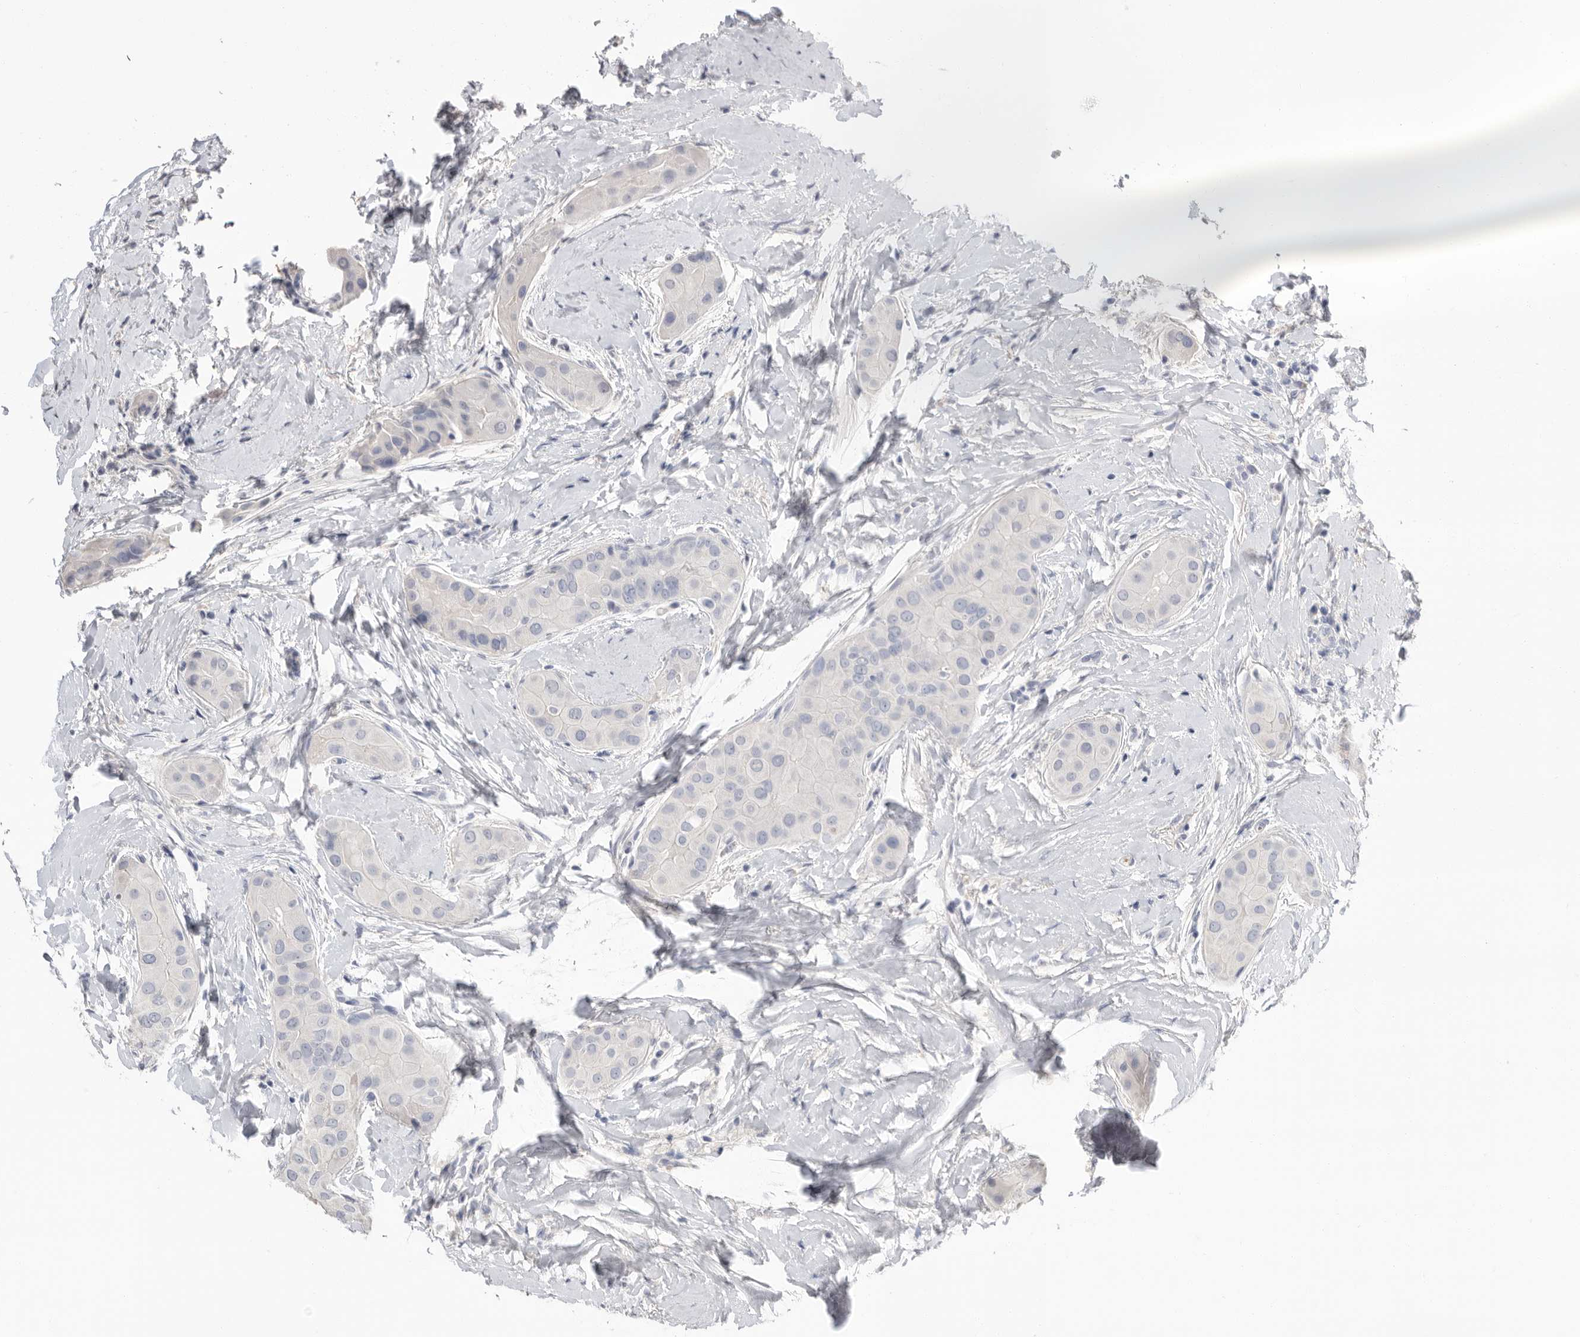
{"staining": {"intensity": "negative", "quantity": "none", "location": "none"}, "tissue": "thyroid cancer", "cell_type": "Tumor cells", "image_type": "cancer", "snomed": [{"axis": "morphology", "description": "Papillary adenocarcinoma, NOS"}, {"axis": "topography", "description": "Thyroid gland"}], "caption": "IHC of thyroid cancer demonstrates no positivity in tumor cells.", "gene": "APOA2", "patient": {"sex": "male", "age": 33}}